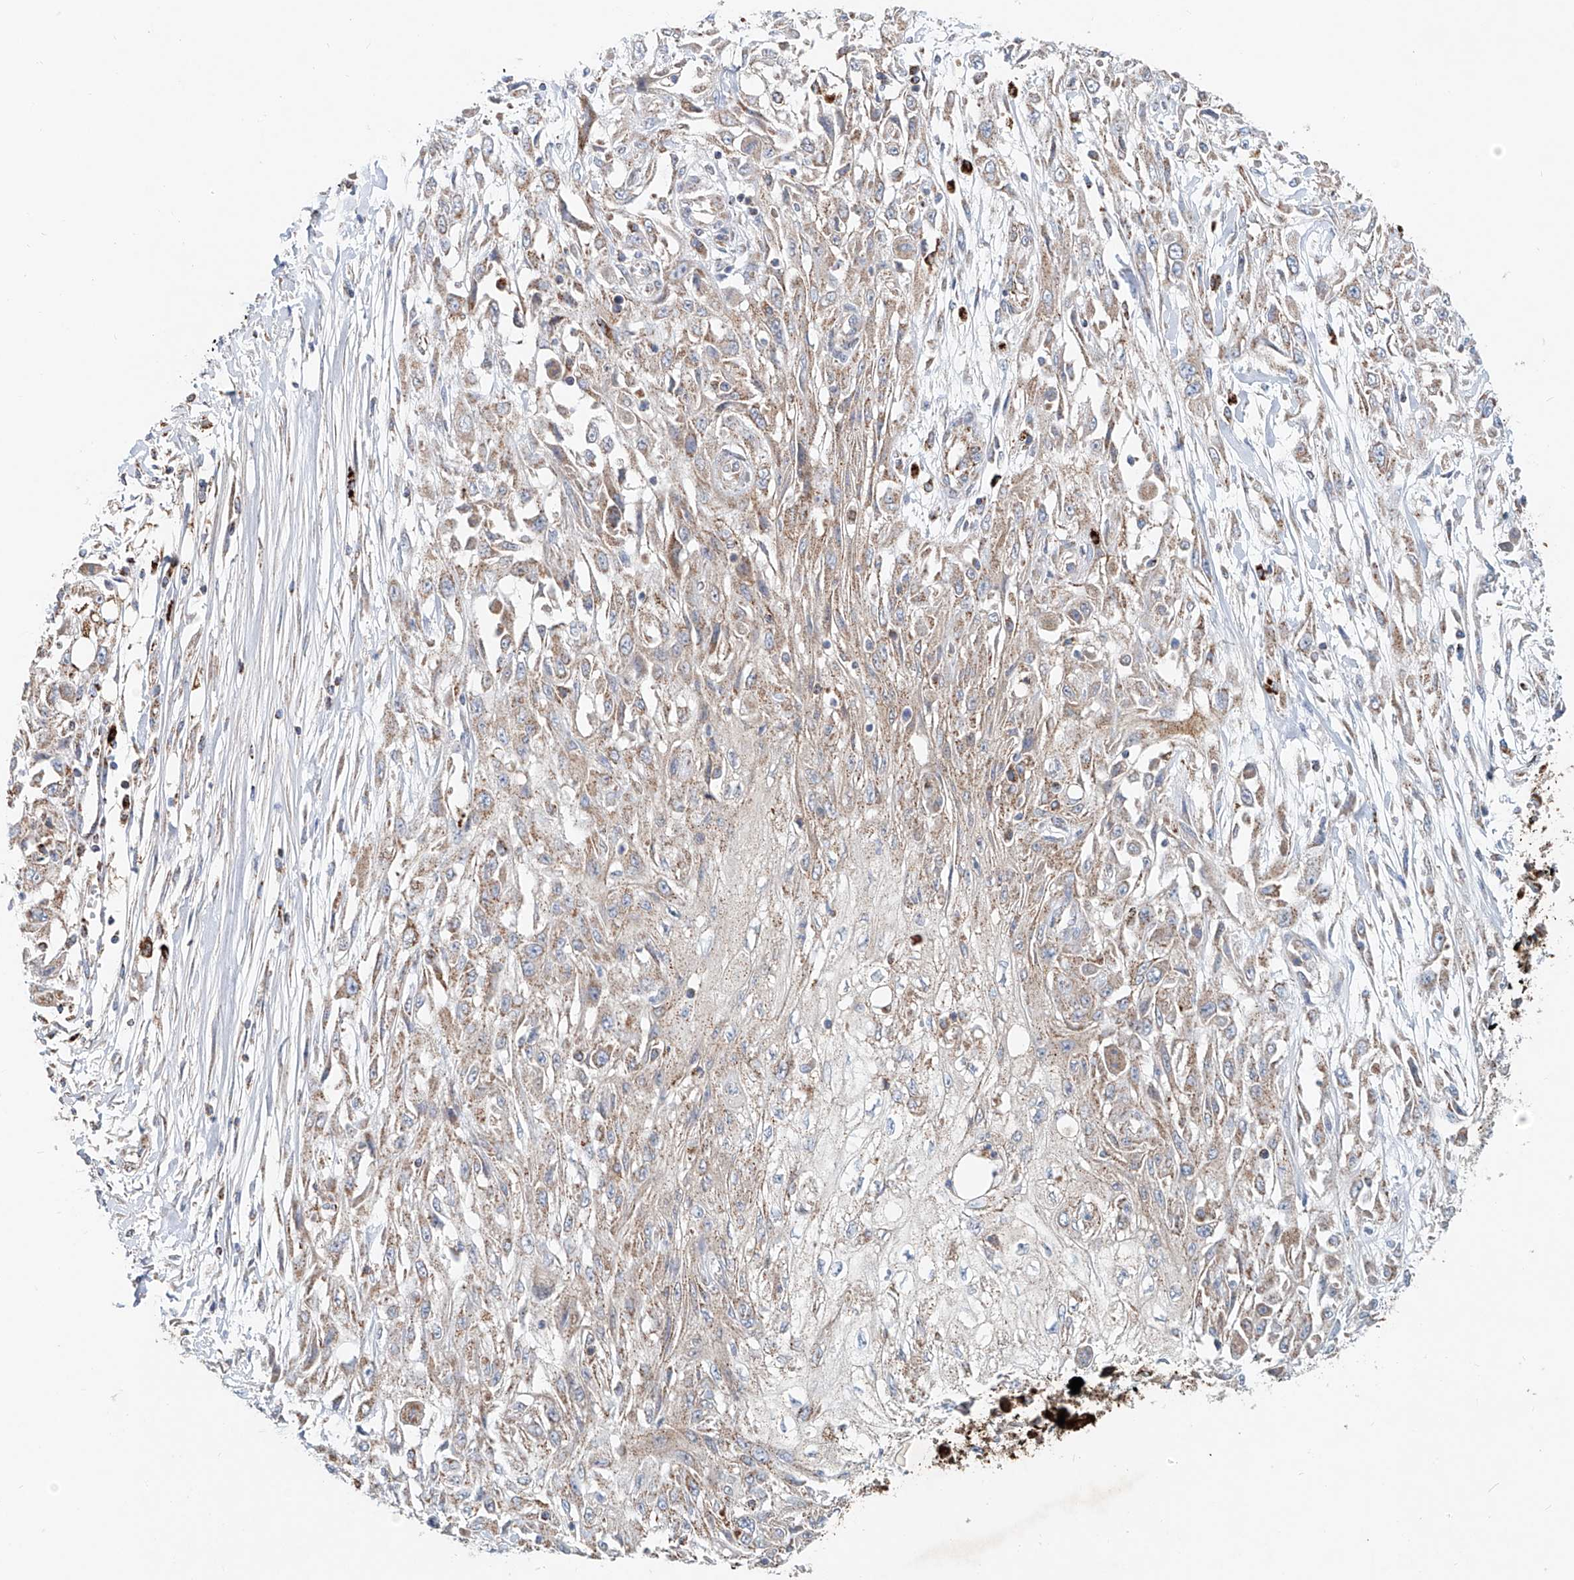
{"staining": {"intensity": "moderate", "quantity": "25%-75%", "location": "cytoplasmic/membranous"}, "tissue": "skin cancer", "cell_type": "Tumor cells", "image_type": "cancer", "snomed": [{"axis": "morphology", "description": "Squamous cell carcinoma, NOS"}, {"axis": "morphology", "description": "Squamous cell carcinoma, metastatic, NOS"}, {"axis": "topography", "description": "Skin"}, {"axis": "topography", "description": "Lymph node"}], "caption": "A brown stain shows moderate cytoplasmic/membranous expression of a protein in human skin cancer (metastatic squamous cell carcinoma) tumor cells. (DAB IHC, brown staining for protein, blue staining for nuclei).", "gene": "CARD10", "patient": {"sex": "male", "age": 75}}